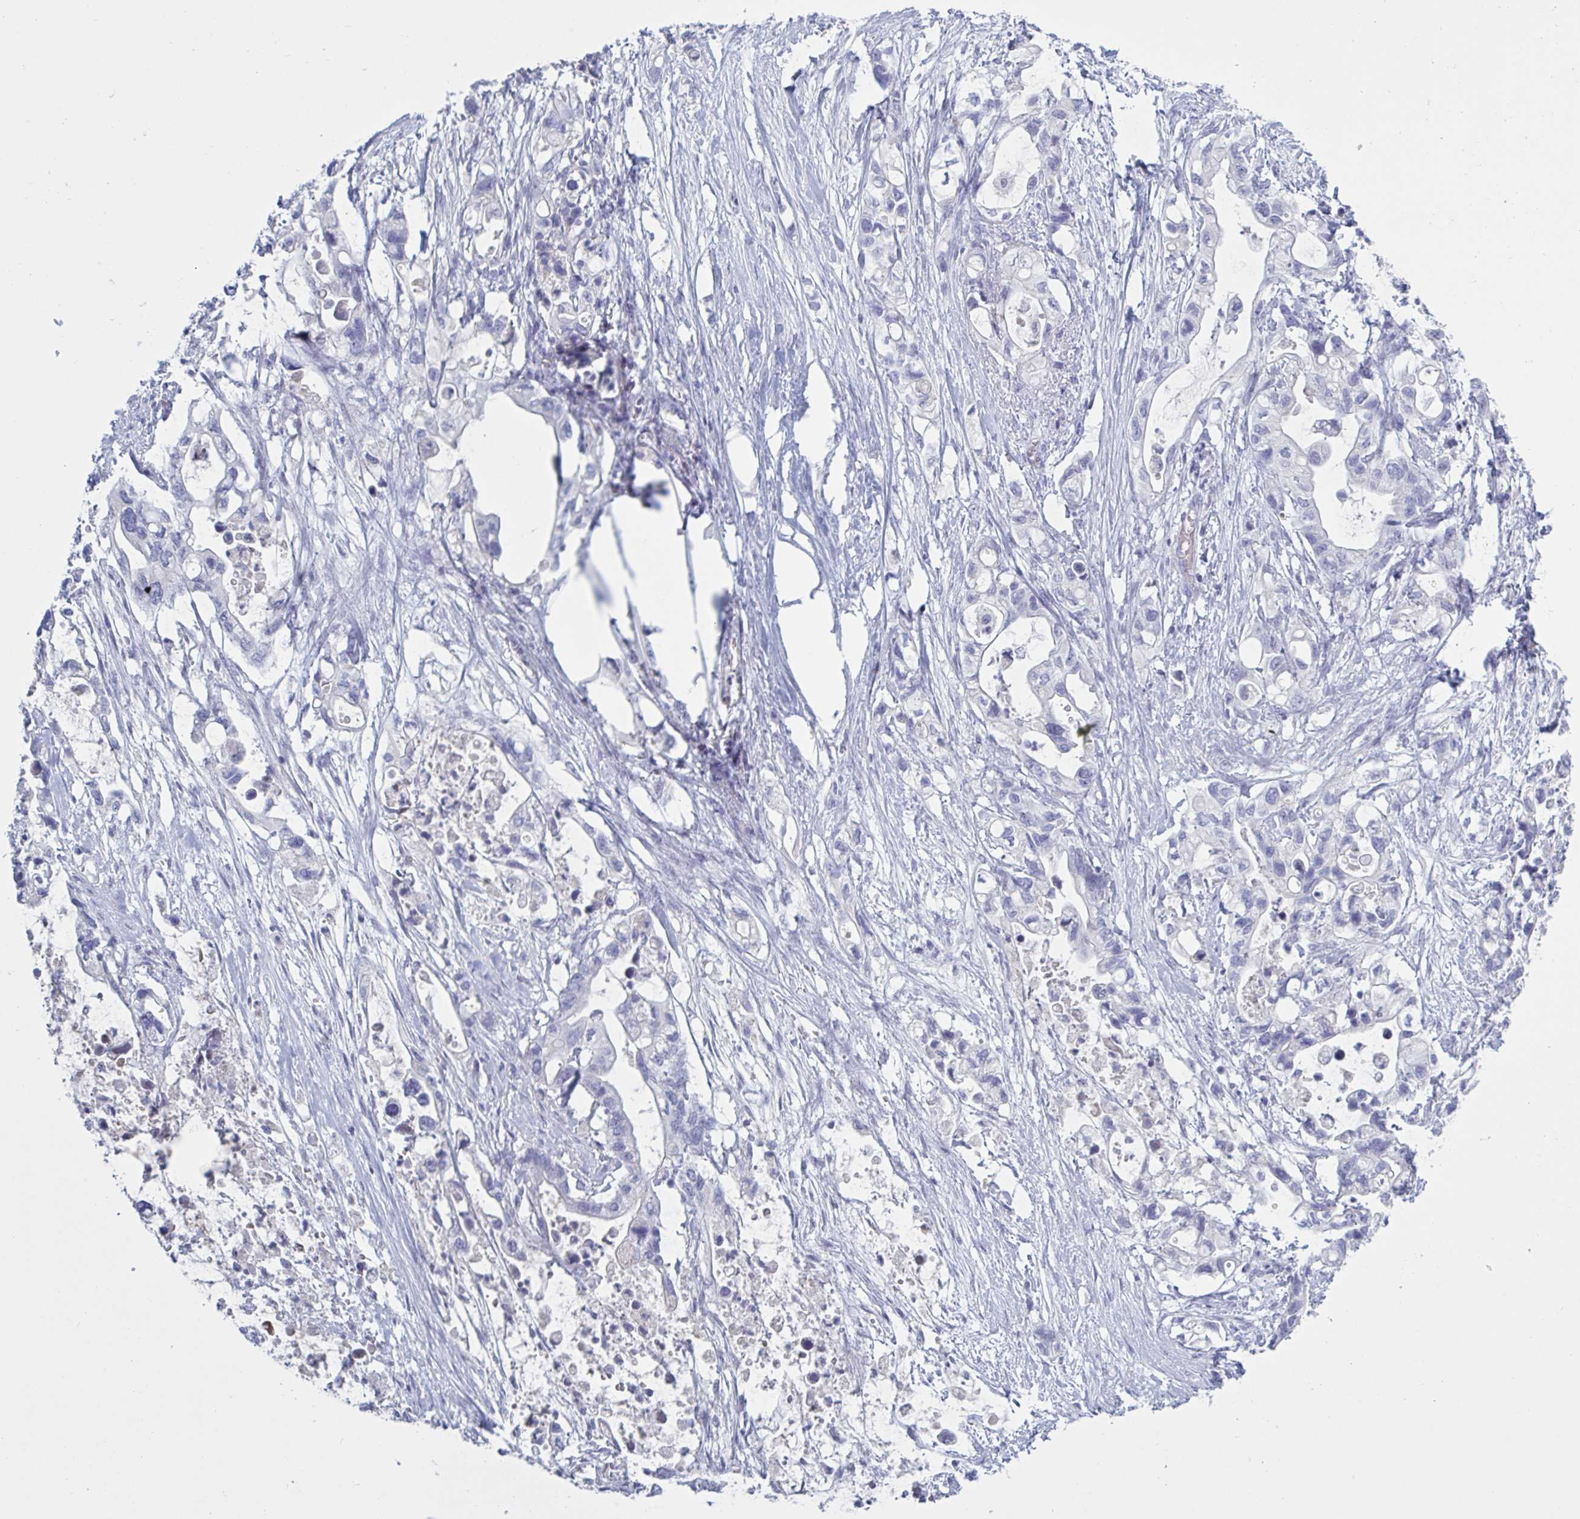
{"staining": {"intensity": "negative", "quantity": "none", "location": "none"}, "tissue": "pancreatic cancer", "cell_type": "Tumor cells", "image_type": "cancer", "snomed": [{"axis": "morphology", "description": "Adenocarcinoma, NOS"}, {"axis": "topography", "description": "Pancreas"}], "caption": "A histopathology image of adenocarcinoma (pancreatic) stained for a protein exhibits no brown staining in tumor cells.", "gene": "NDUFC2", "patient": {"sex": "female", "age": 72}}